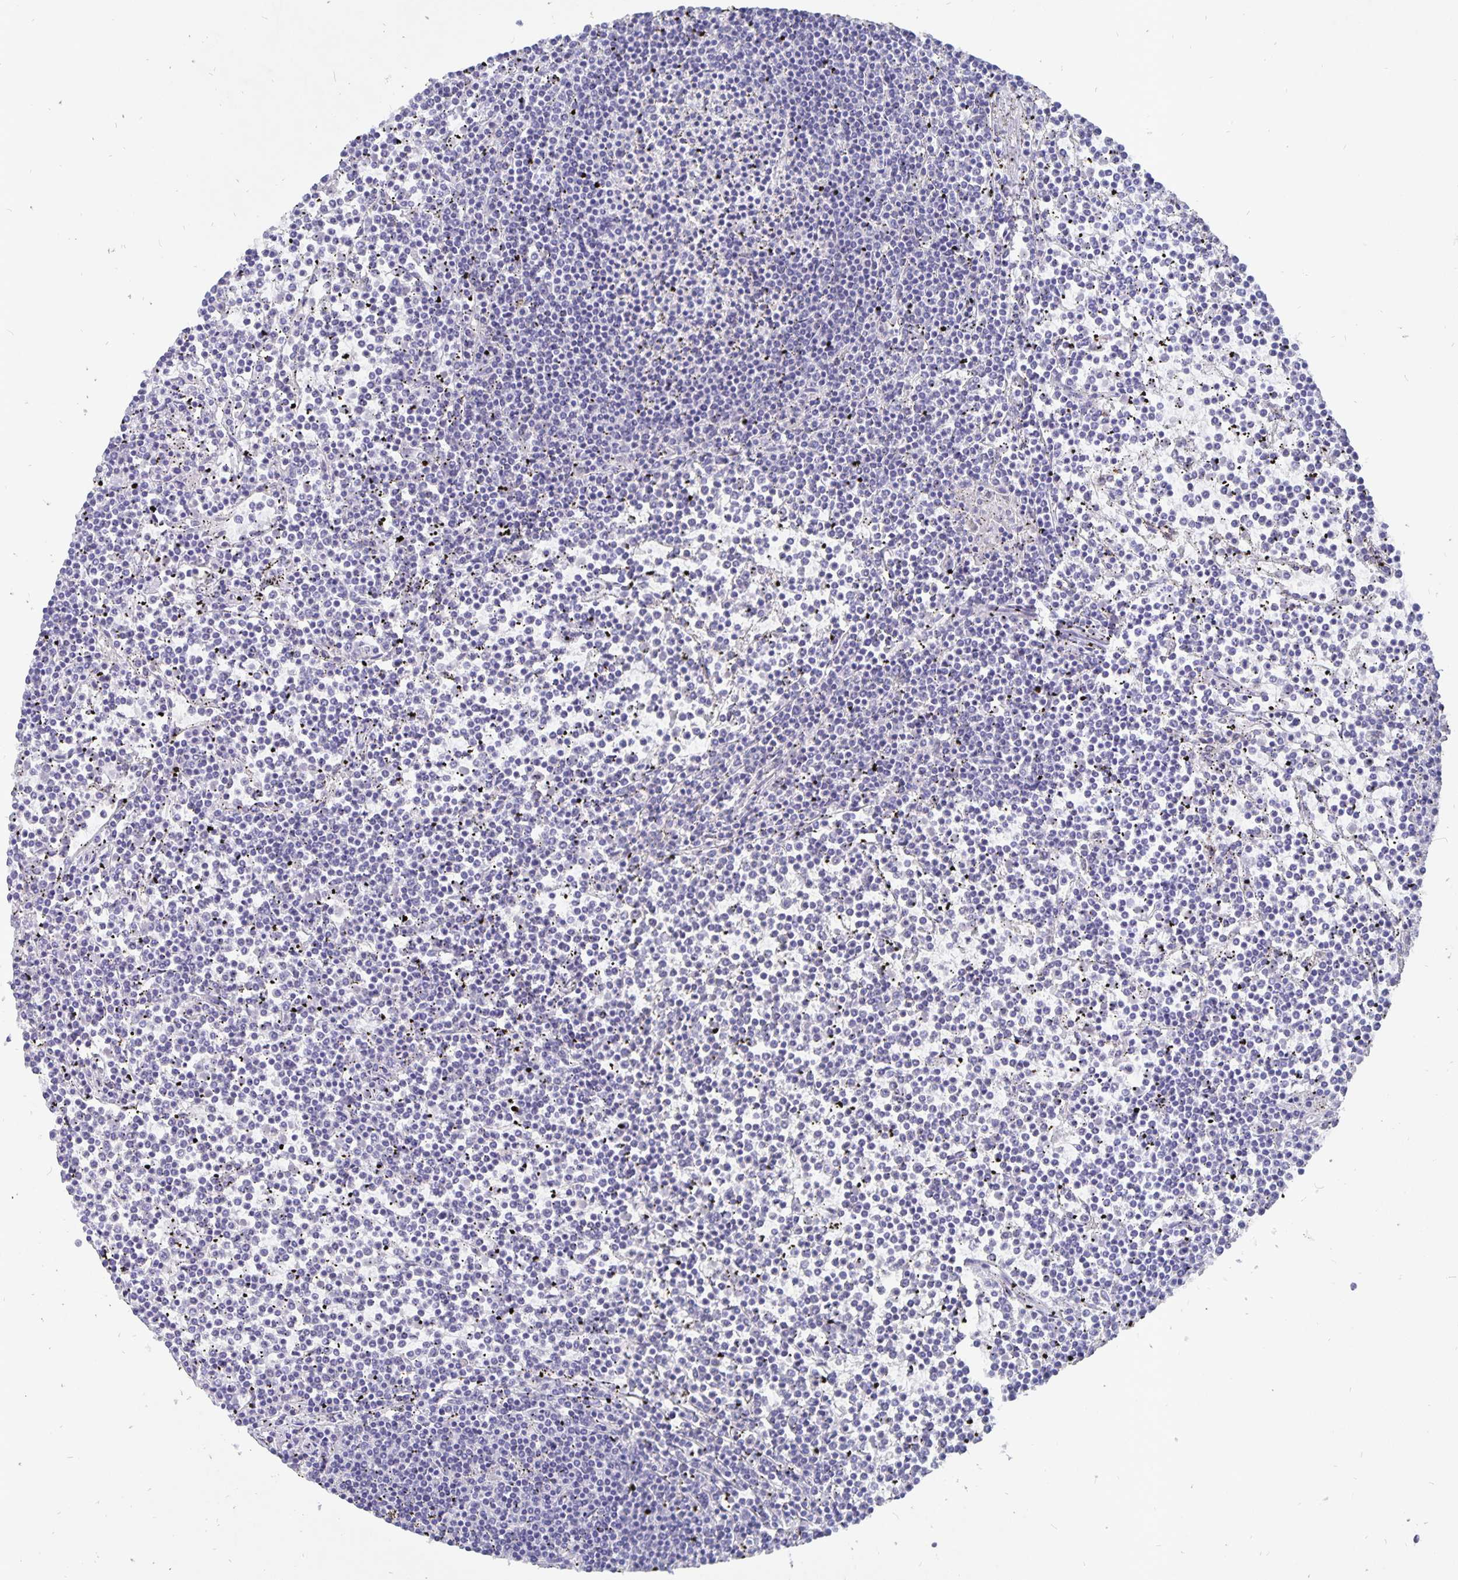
{"staining": {"intensity": "negative", "quantity": "none", "location": "none"}, "tissue": "lymphoma", "cell_type": "Tumor cells", "image_type": "cancer", "snomed": [{"axis": "morphology", "description": "Malignant lymphoma, non-Hodgkin's type, Low grade"}, {"axis": "topography", "description": "Spleen"}], "caption": "The histopathology image reveals no staining of tumor cells in low-grade malignant lymphoma, non-Hodgkin's type.", "gene": "SMOC1", "patient": {"sex": "female", "age": 19}}